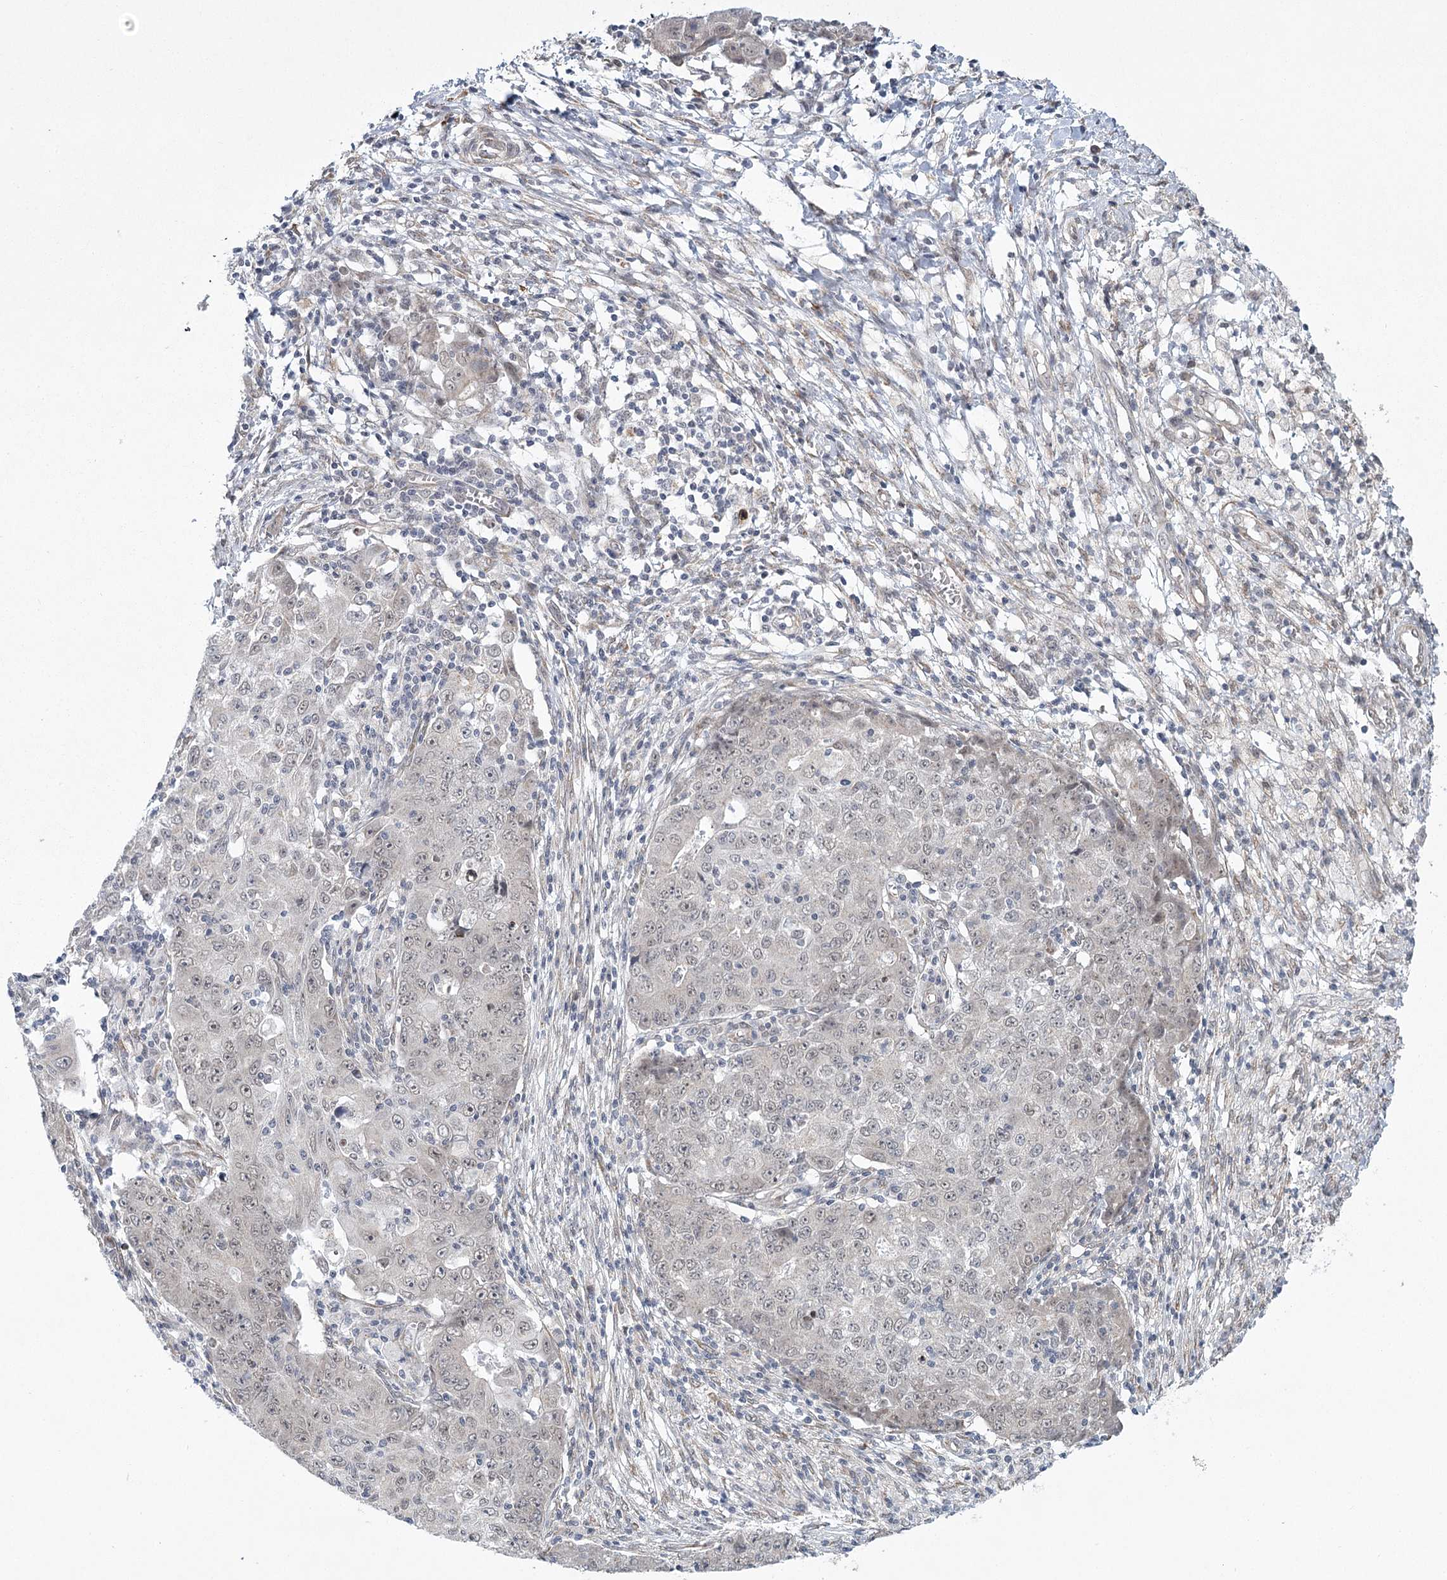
{"staining": {"intensity": "negative", "quantity": "none", "location": "none"}, "tissue": "ovarian cancer", "cell_type": "Tumor cells", "image_type": "cancer", "snomed": [{"axis": "morphology", "description": "Carcinoma, endometroid"}, {"axis": "topography", "description": "Ovary"}], "caption": "An immunohistochemistry histopathology image of ovarian cancer is shown. There is no staining in tumor cells of ovarian cancer.", "gene": "MED28", "patient": {"sex": "female", "age": 42}}